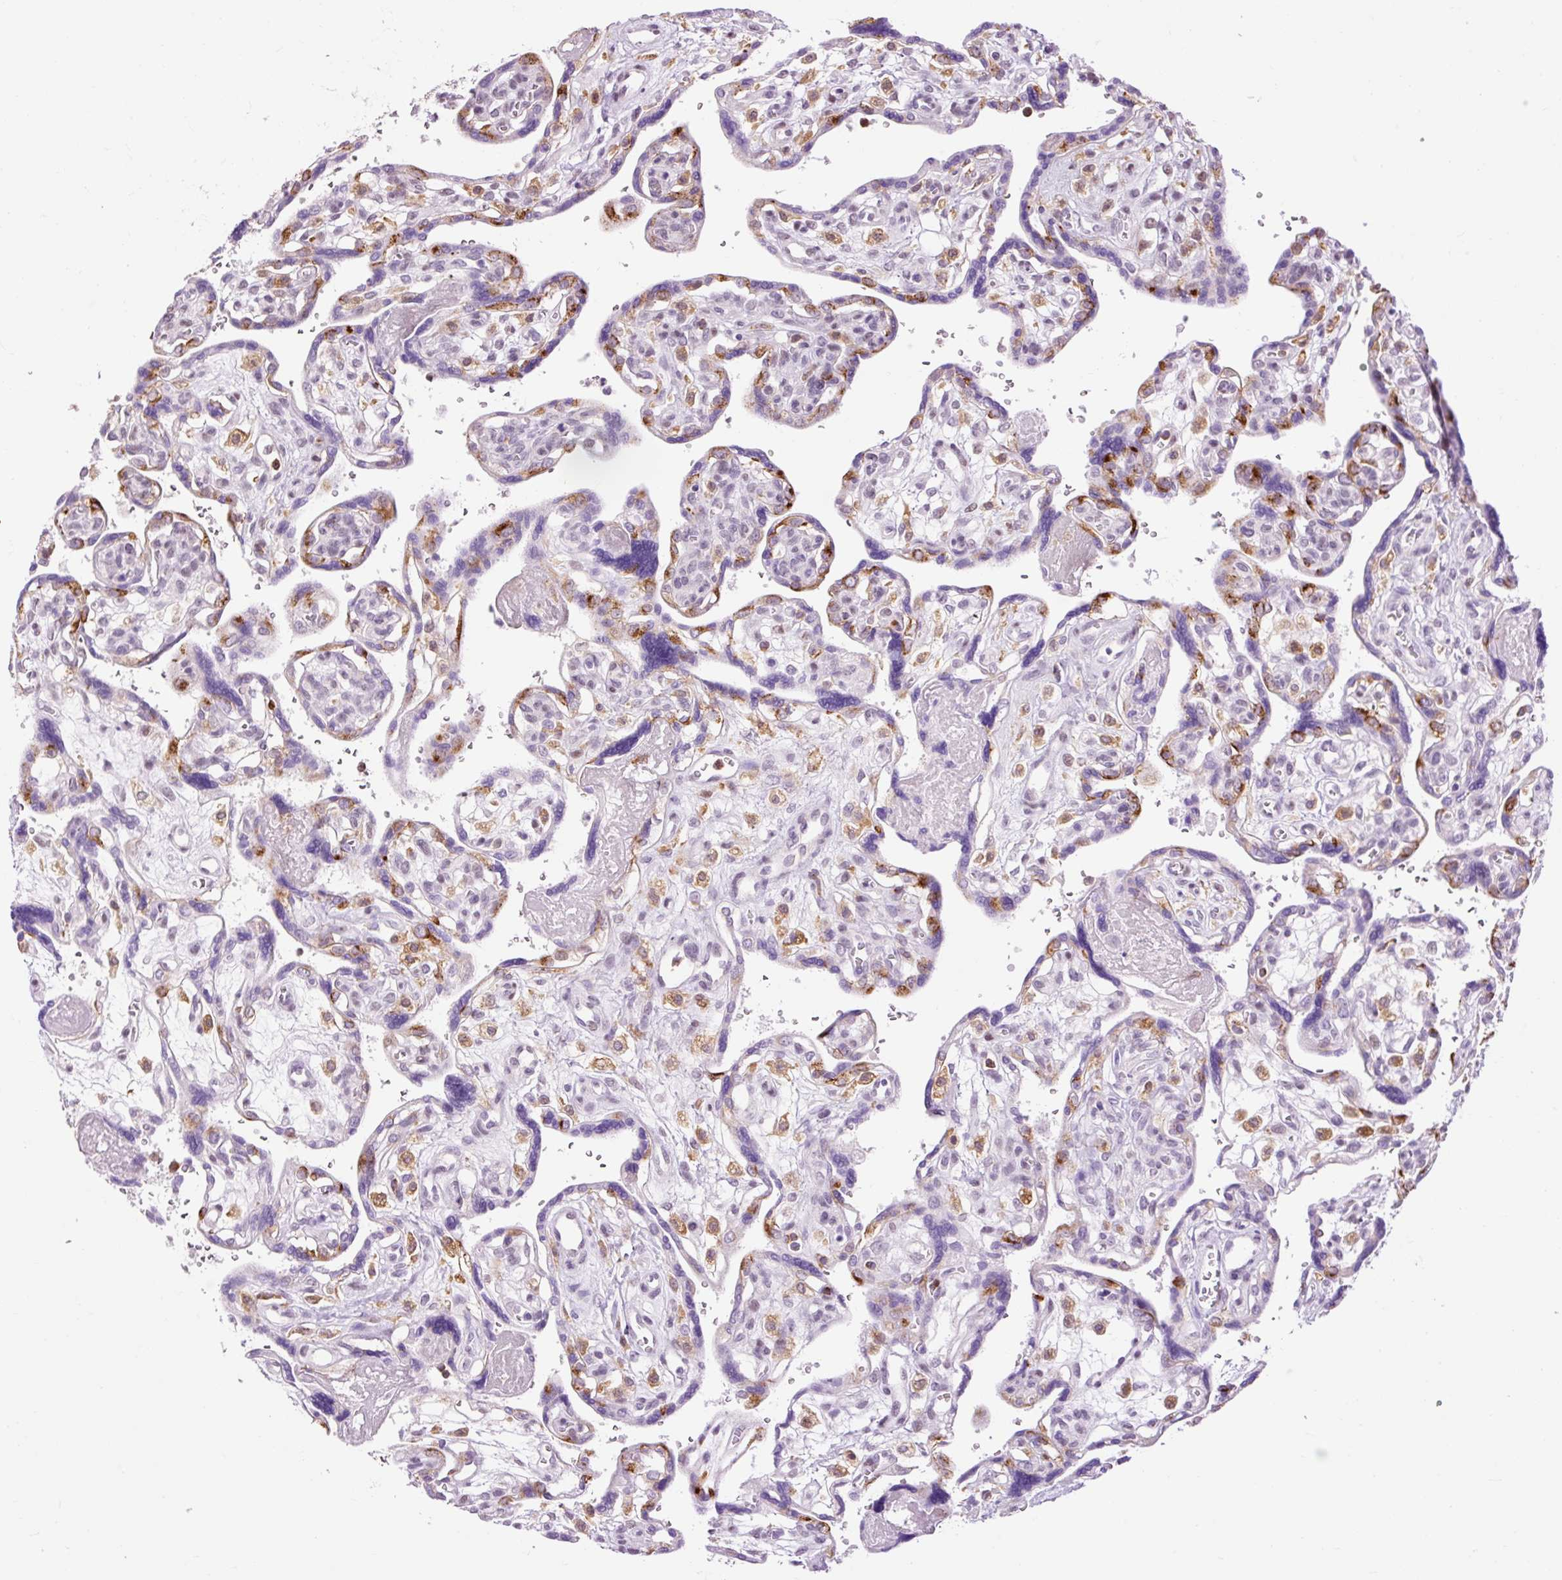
{"staining": {"intensity": "negative", "quantity": "none", "location": "none"}, "tissue": "placenta", "cell_type": "Decidual cells", "image_type": "normal", "snomed": [{"axis": "morphology", "description": "Normal tissue, NOS"}, {"axis": "topography", "description": "Placenta"}], "caption": "This is an IHC histopathology image of unremarkable placenta. There is no positivity in decidual cells.", "gene": "LY86", "patient": {"sex": "female", "age": 39}}